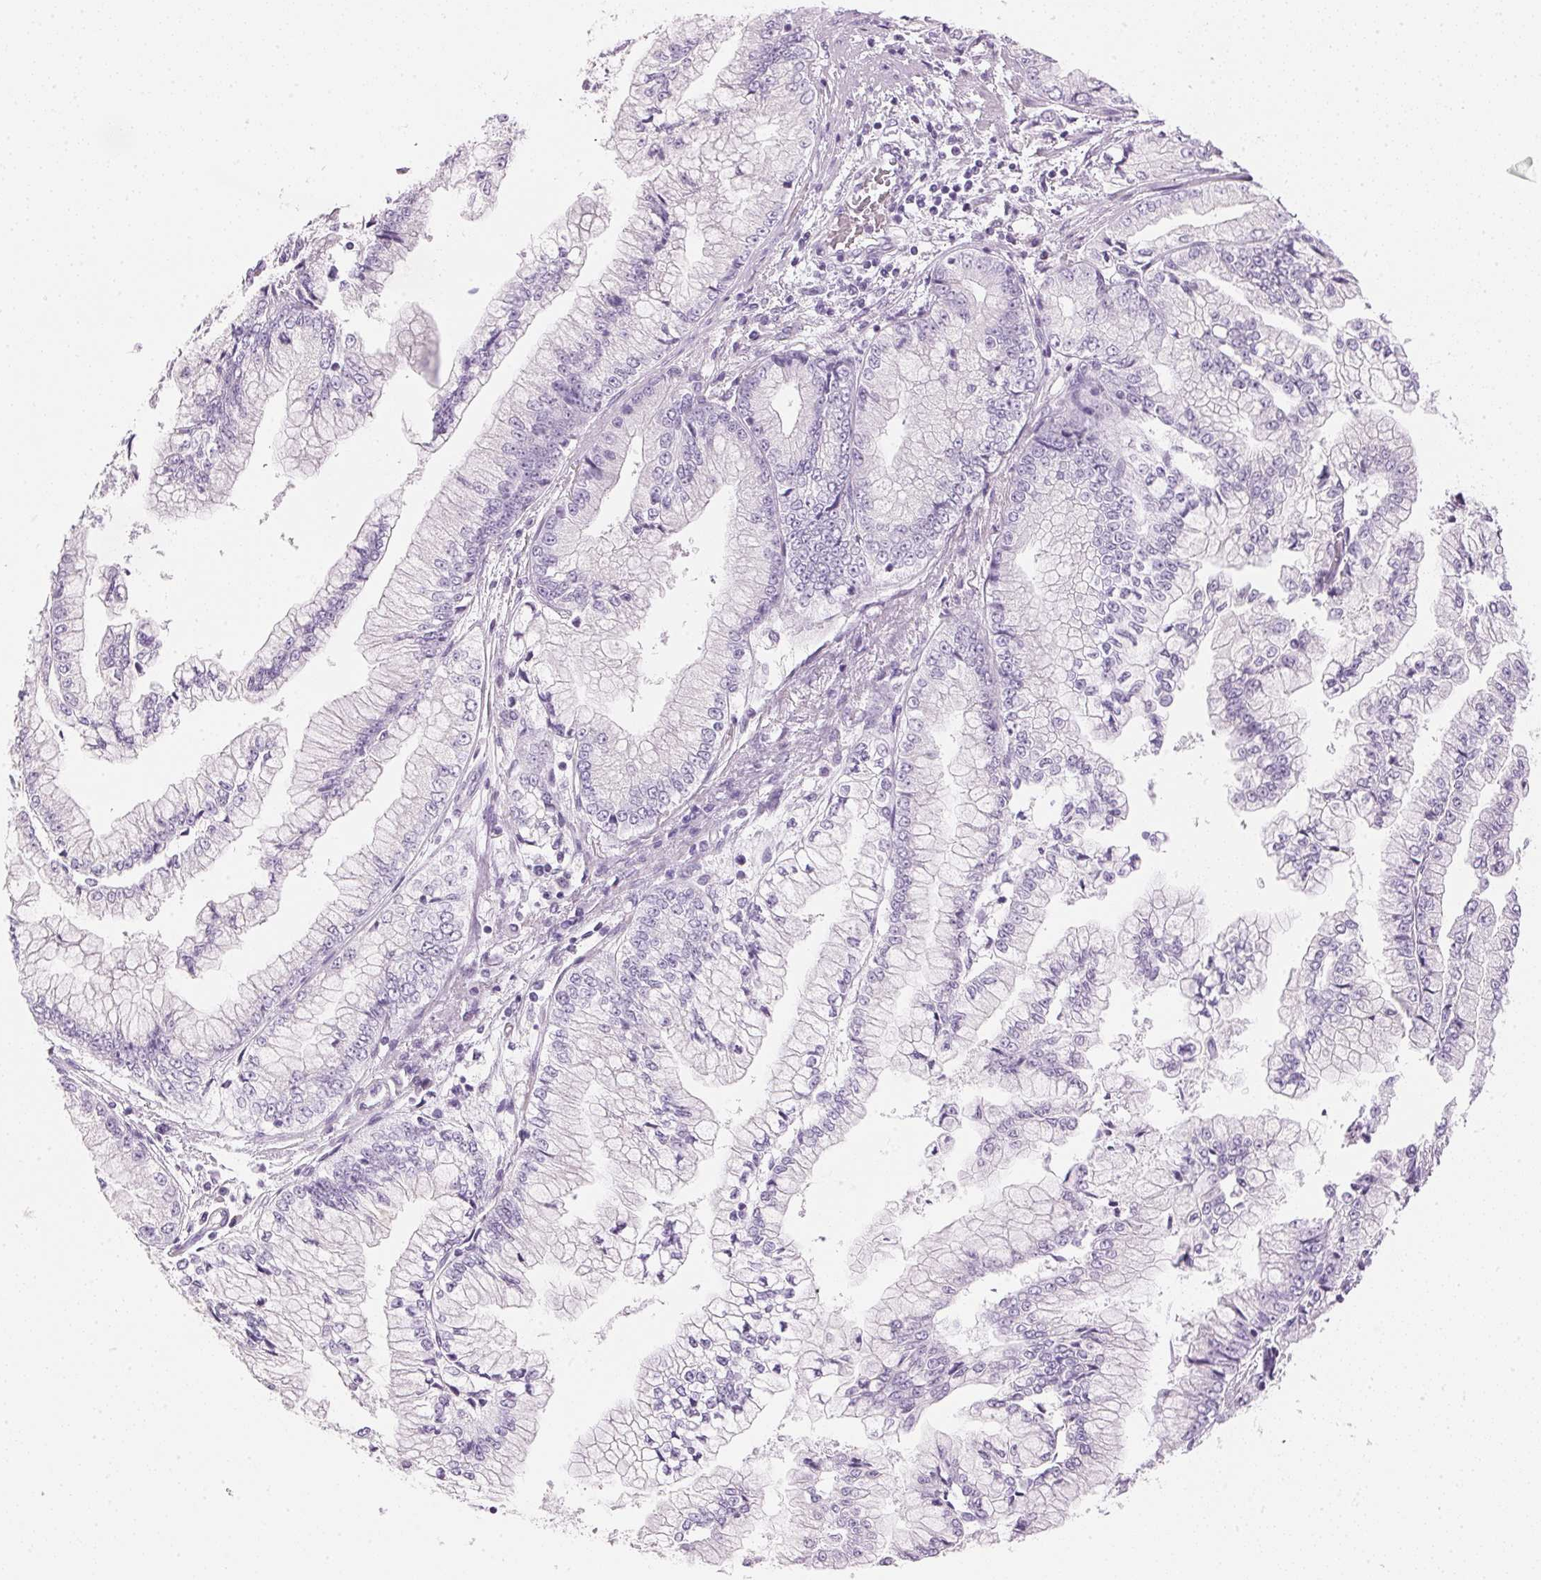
{"staining": {"intensity": "negative", "quantity": "none", "location": "none"}, "tissue": "stomach cancer", "cell_type": "Tumor cells", "image_type": "cancer", "snomed": [{"axis": "morphology", "description": "Adenocarcinoma, NOS"}, {"axis": "topography", "description": "Stomach, upper"}], "caption": "The image reveals no significant expression in tumor cells of stomach adenocarcinoma.", "gene": "IGFBP1", "patient": {"sex": "female", "age": 74}}